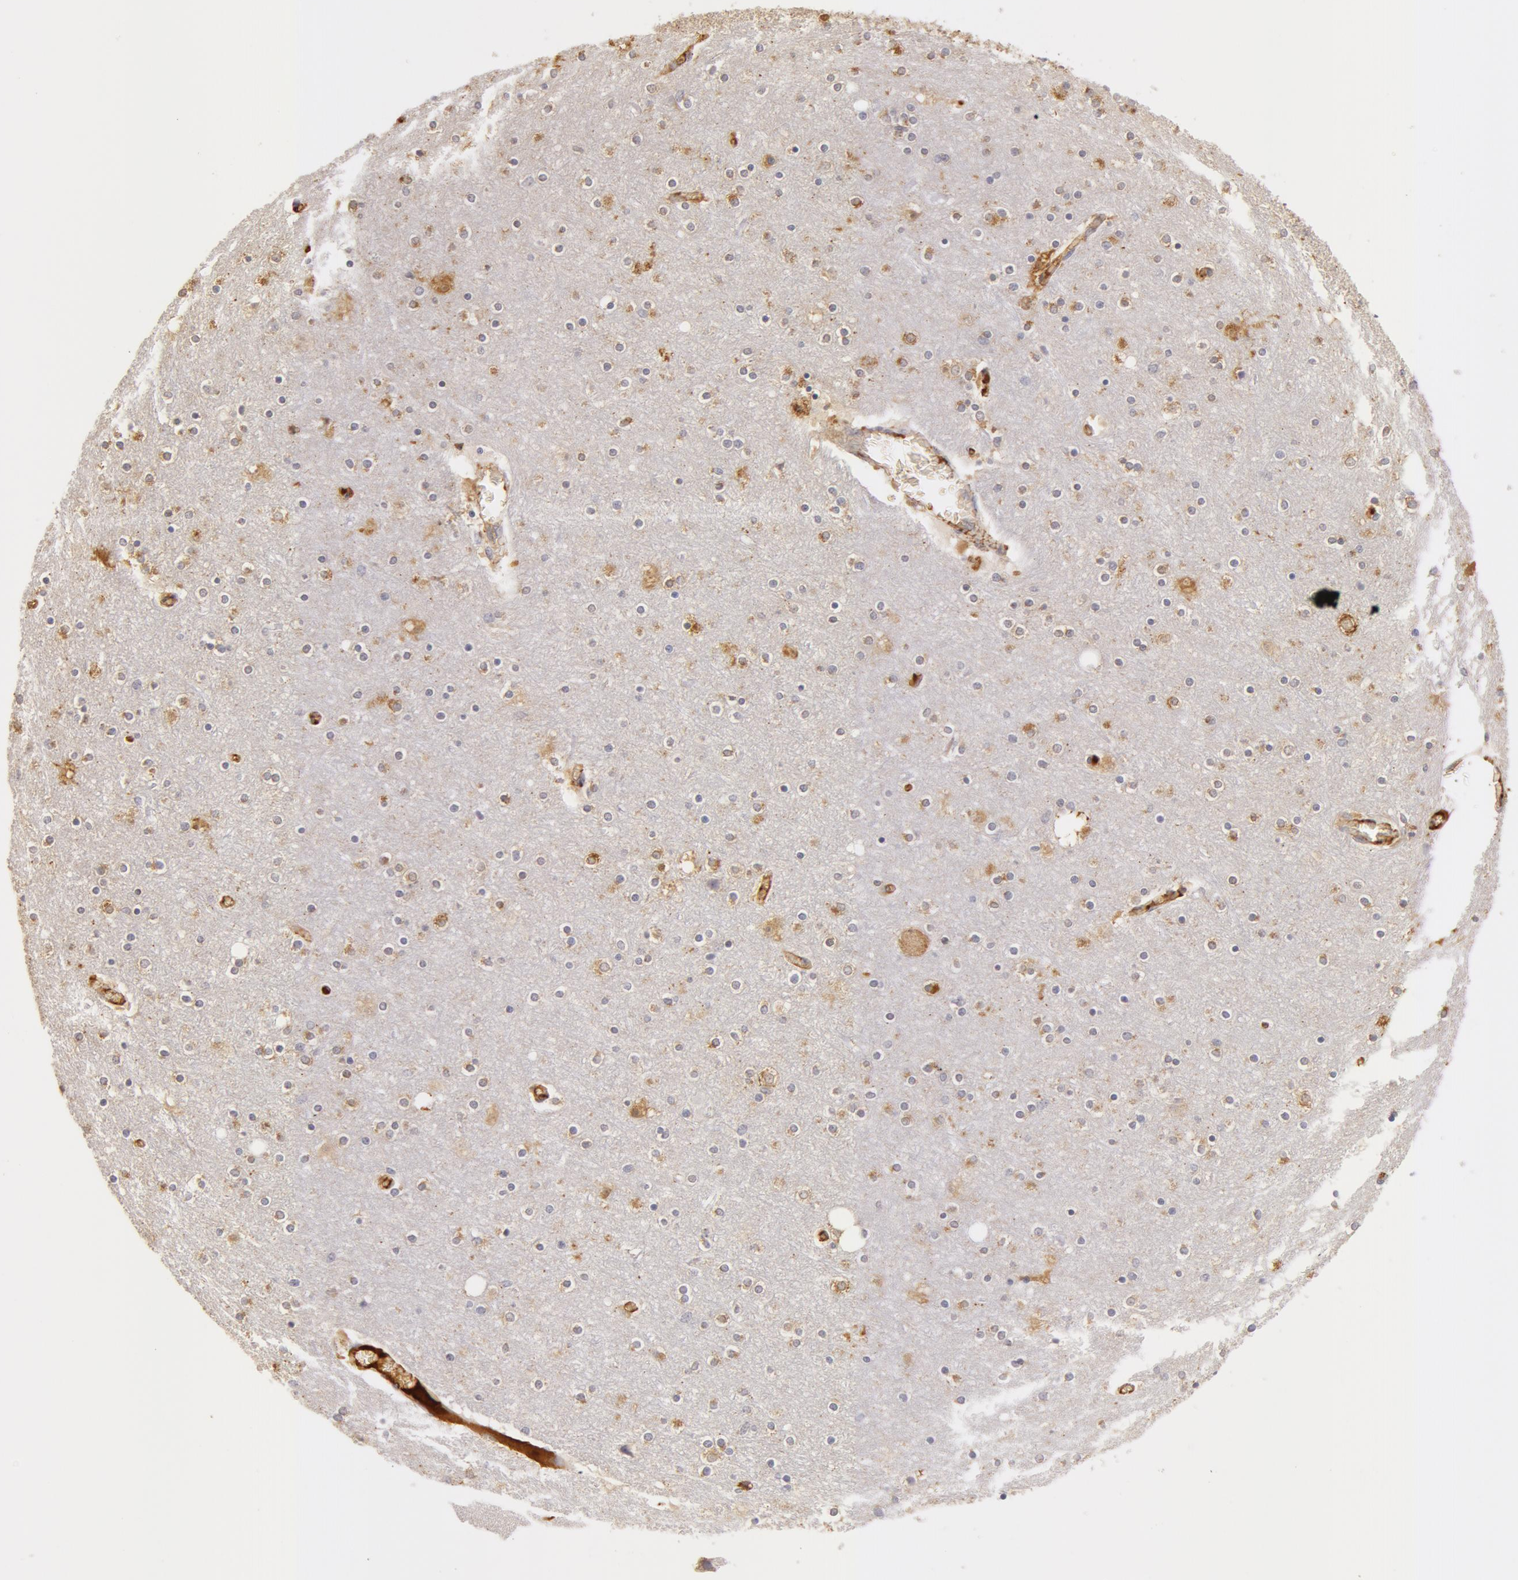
{"staining": {"intensity": "weak", "quantity": ">75%", "location": "cytoplasmic/membranous"}, "tissue": "cerebral cortex", "cell_type": "Endothelial cells", "image_type": "normal", "snomed": [{"axis": "morphology", "description": "Normal tissue, NOS"}, {"axis": "topography", "description": "Cerebral cortex"}], "caption": "The histopathology image reveals staining of normal cerebral cortex, revealing weak cytoplasmic/membranous protein expression (brown color) within endothelial cells.", "gene": "TF", "patient": {"sex": "female", "age": 54}}